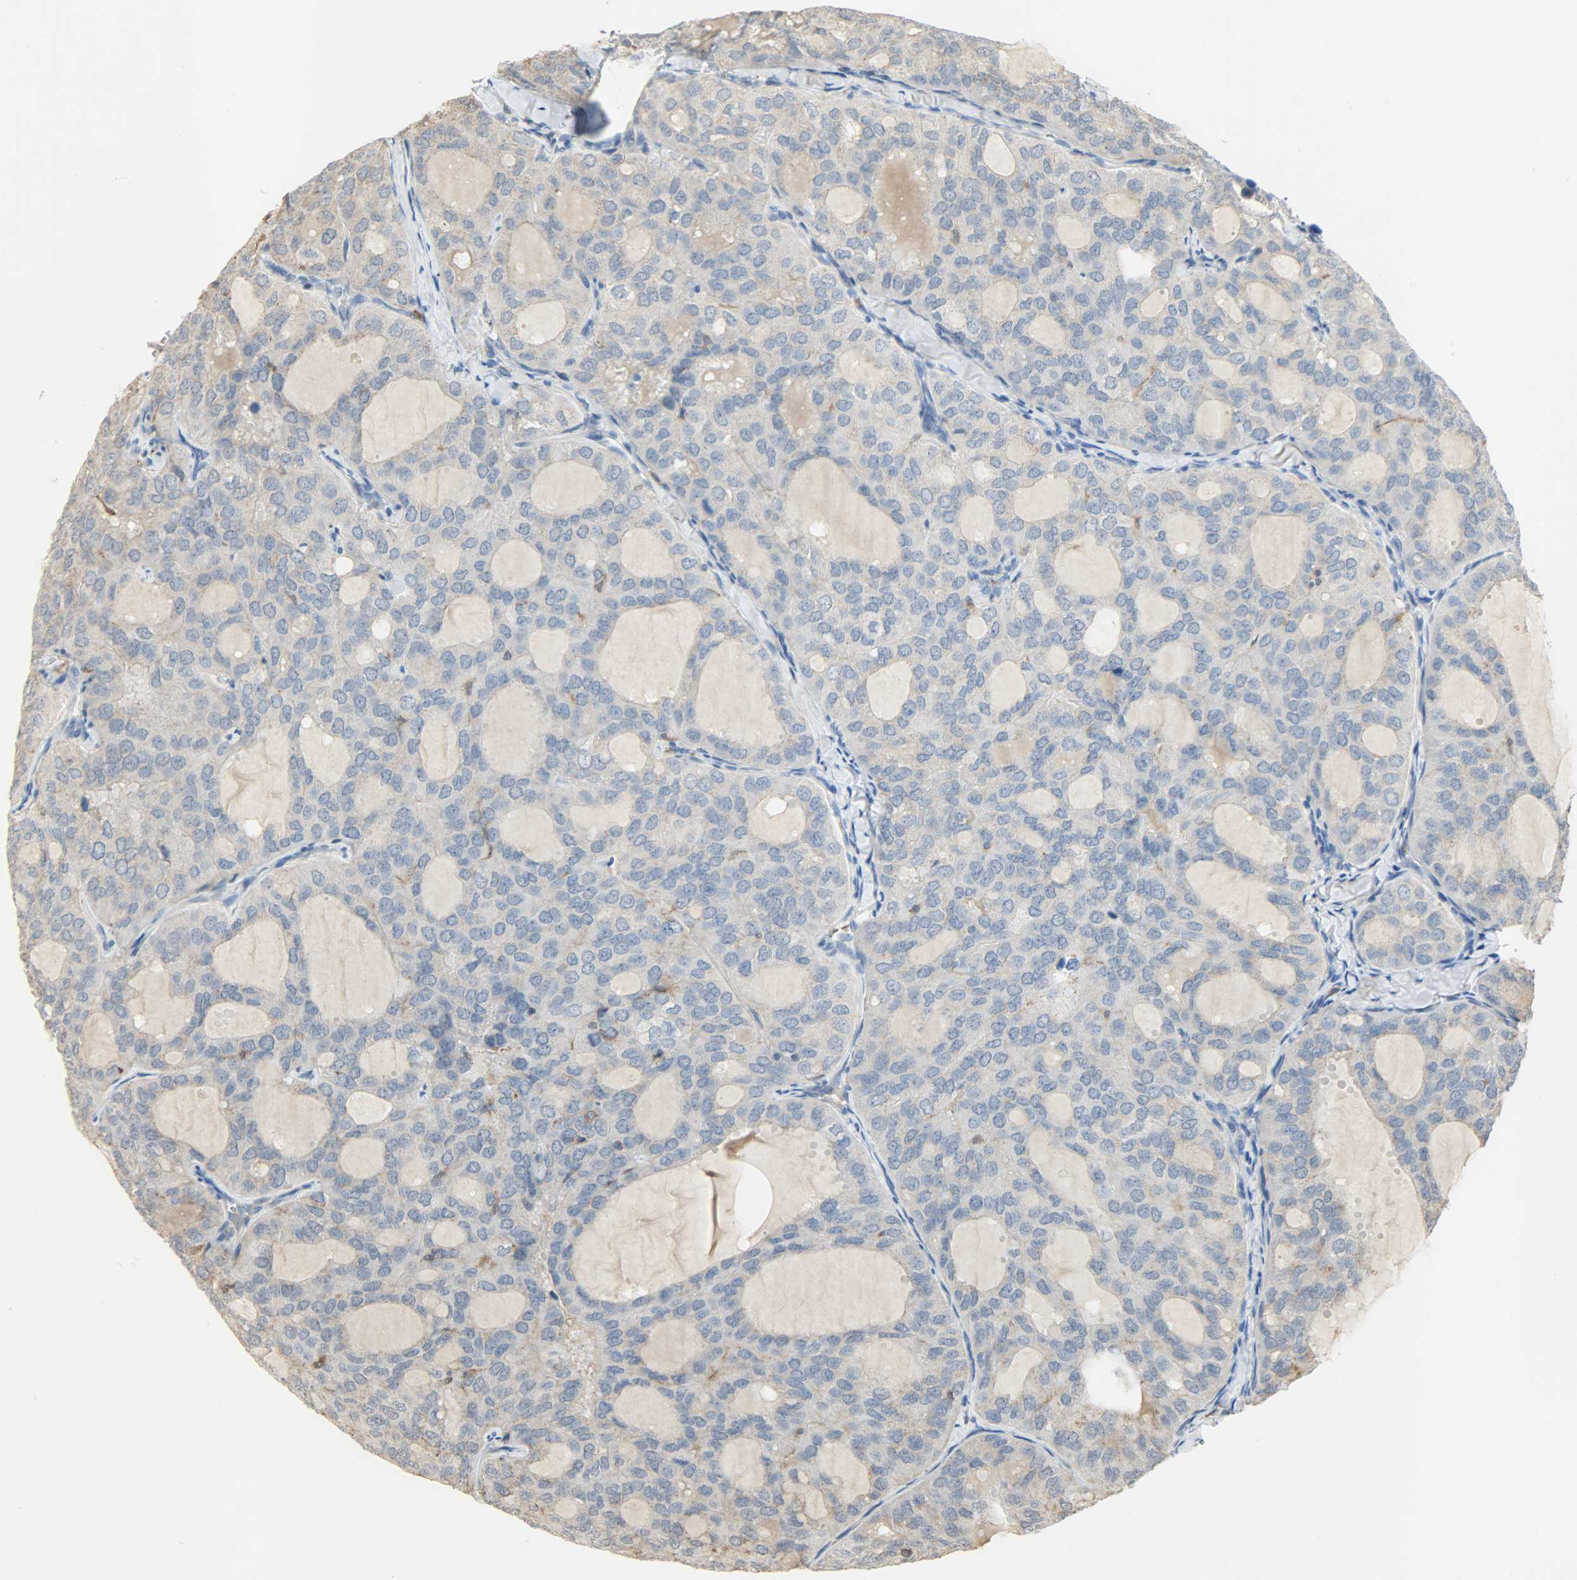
{"staining": {"intensity": "weak", "quantity": "<25%", "location": "cytoplasmic/membranous"}, "tissue": "thyroid cancer", "cell_type": "Tumor cells", "image_type": "cancer", "snomed": [{"axis": "morphology", "description": "Follicular adenoma carcinoma, NOS"}, {"axis": "topography", "description": "Thyroid gland"}], "caption": "Immunohistochemistry (IHC) micrograph of thyroid follicular adenoma carcinoma stained for a protein (brown), which demonstrates no expression in tumor cells.", "gene": "SKAP2", "patient": {"sex": "male", "age": 75}}